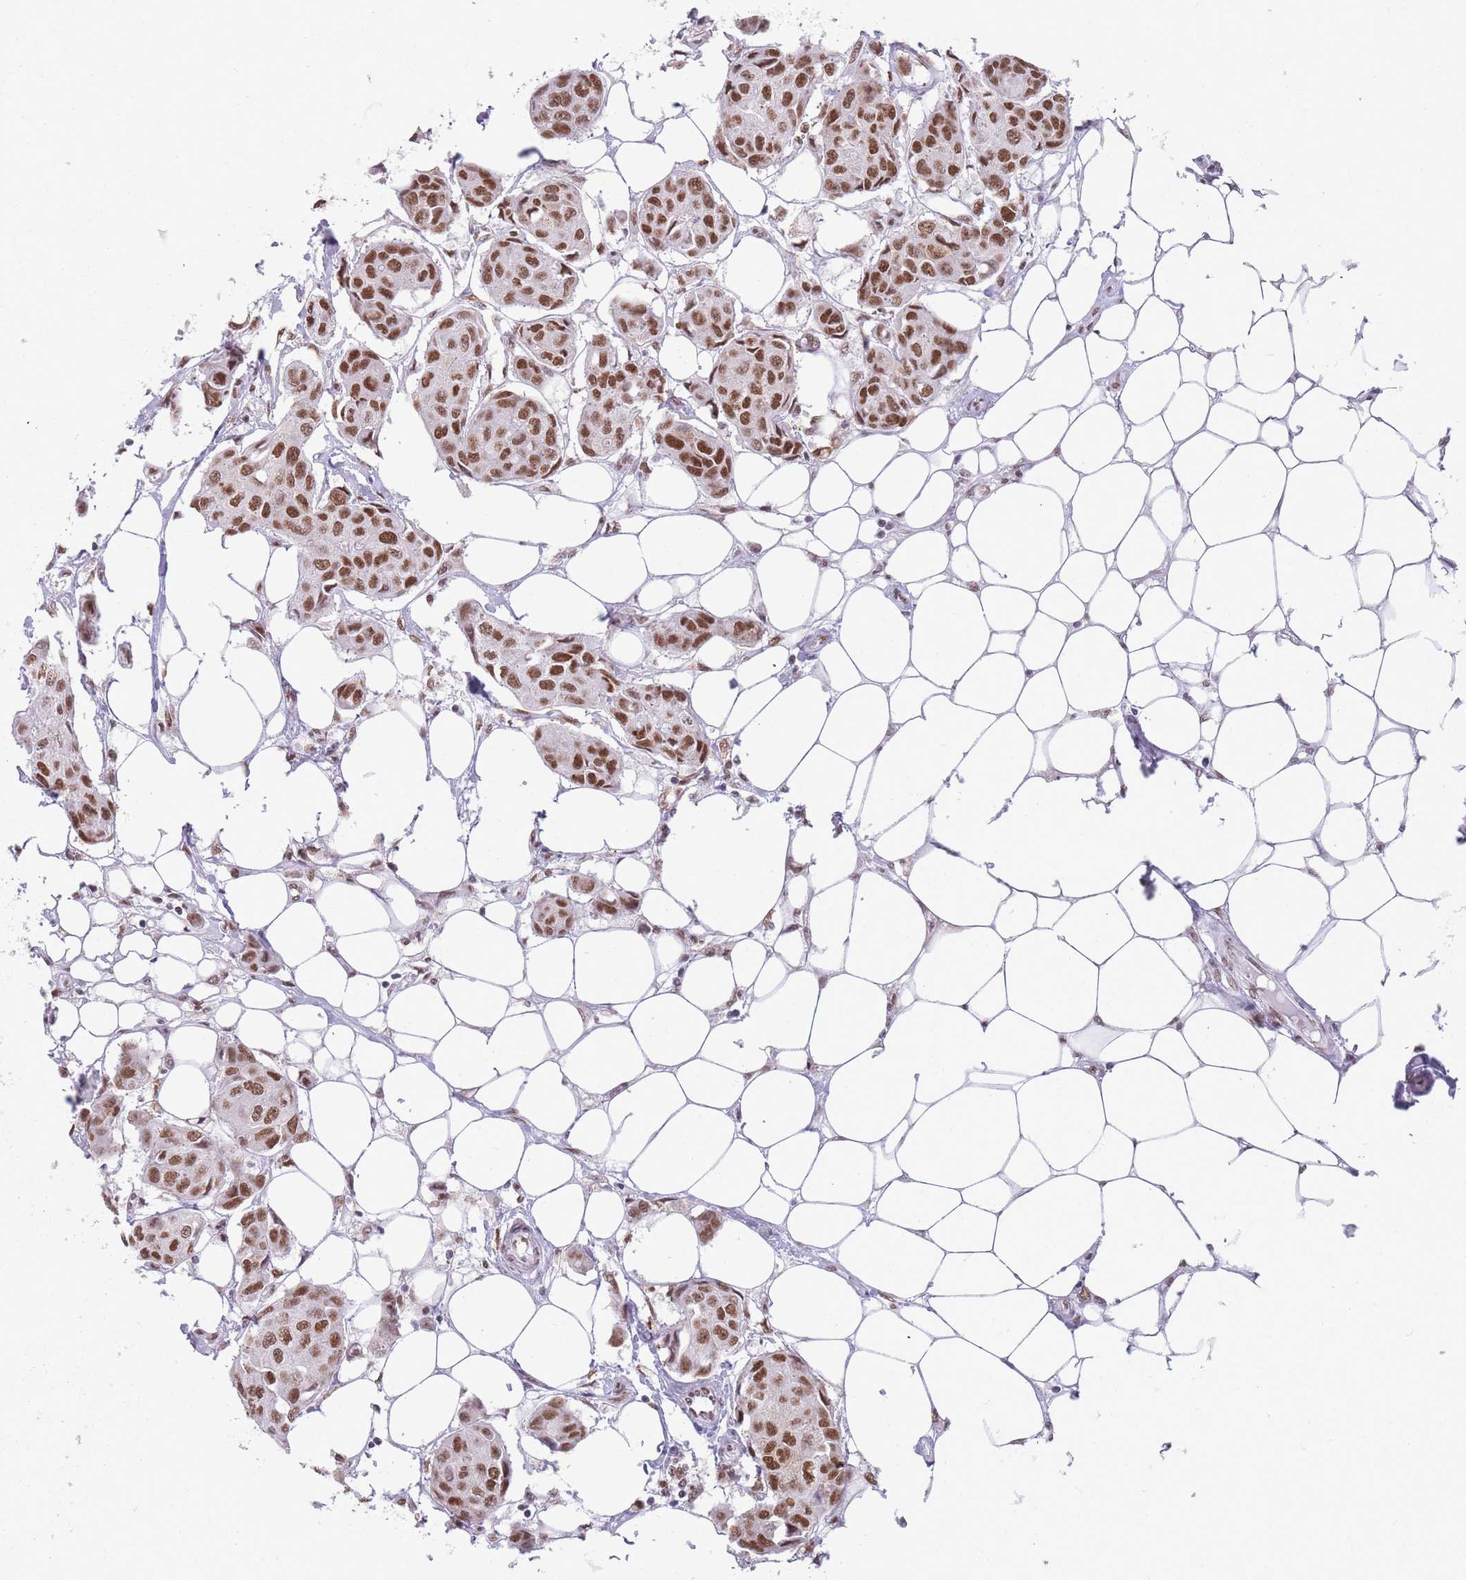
{"staining": {"intensity": "moderate", "quantity": ">75%", "location": "nuclear"}, "tissue": "breast cancer", "cell_type": "Tumor cells", "image_type": "cancer", "snomed": [{"axis": "morphology", "description": "Duct carcinoma"}, {"axis": "topography", "description": "Breast"}, {"axis": "topography", "description": "Lymph node"}], "caption": "The immunohistochemical stain labels moderate nuclear positivity in tumor cells of invasive ductal carcinoma (breast) tissue. (Stains: DAB in brown, nuclei in blue, Microscopy: brightfield microscopy at high magnification).", "gene": "HNRNPUL1", "patient": {"sex": "female", "age": 80}}